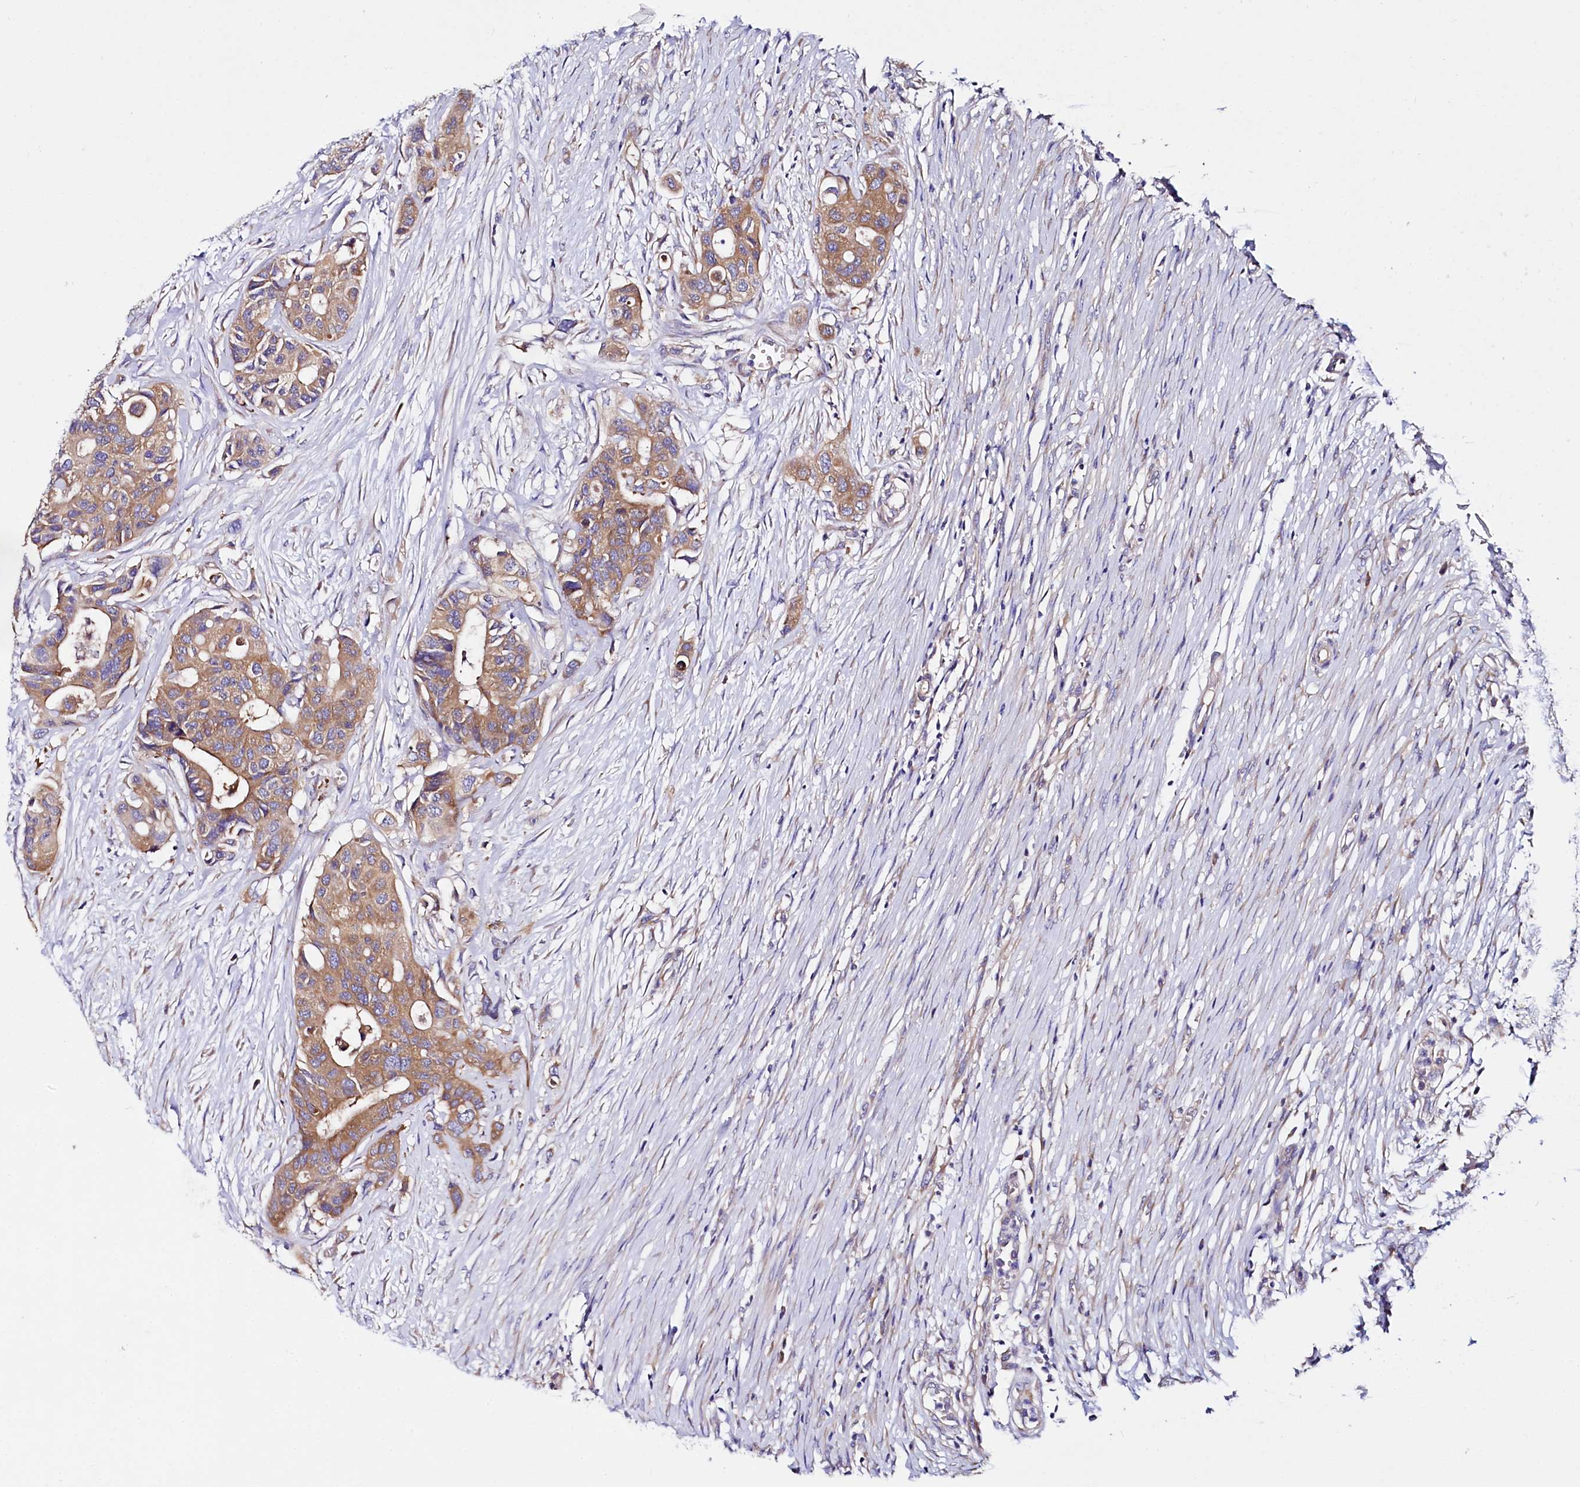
{"staining": {"intensity": "moderate", "quantity": ">75%", "location": "cytoplasmic/membranous"}, "tissue": "colorectal cancer", "cell_type": "Tumor cells", "image_type": "cancer", "snomed": [{"axis": "morphology", "description": "Adenocarcinoma, NOS"}, {"axis": "topography", "description": "Colon"}], "caption": "Colorectal cancer stained for a protein (brown) exhibits moderate cytoplasmic/membranous positive positivity in about >75% of tumor cells.", "gene": "QARS1", "patient": {"sex": "male", "age": 77}}